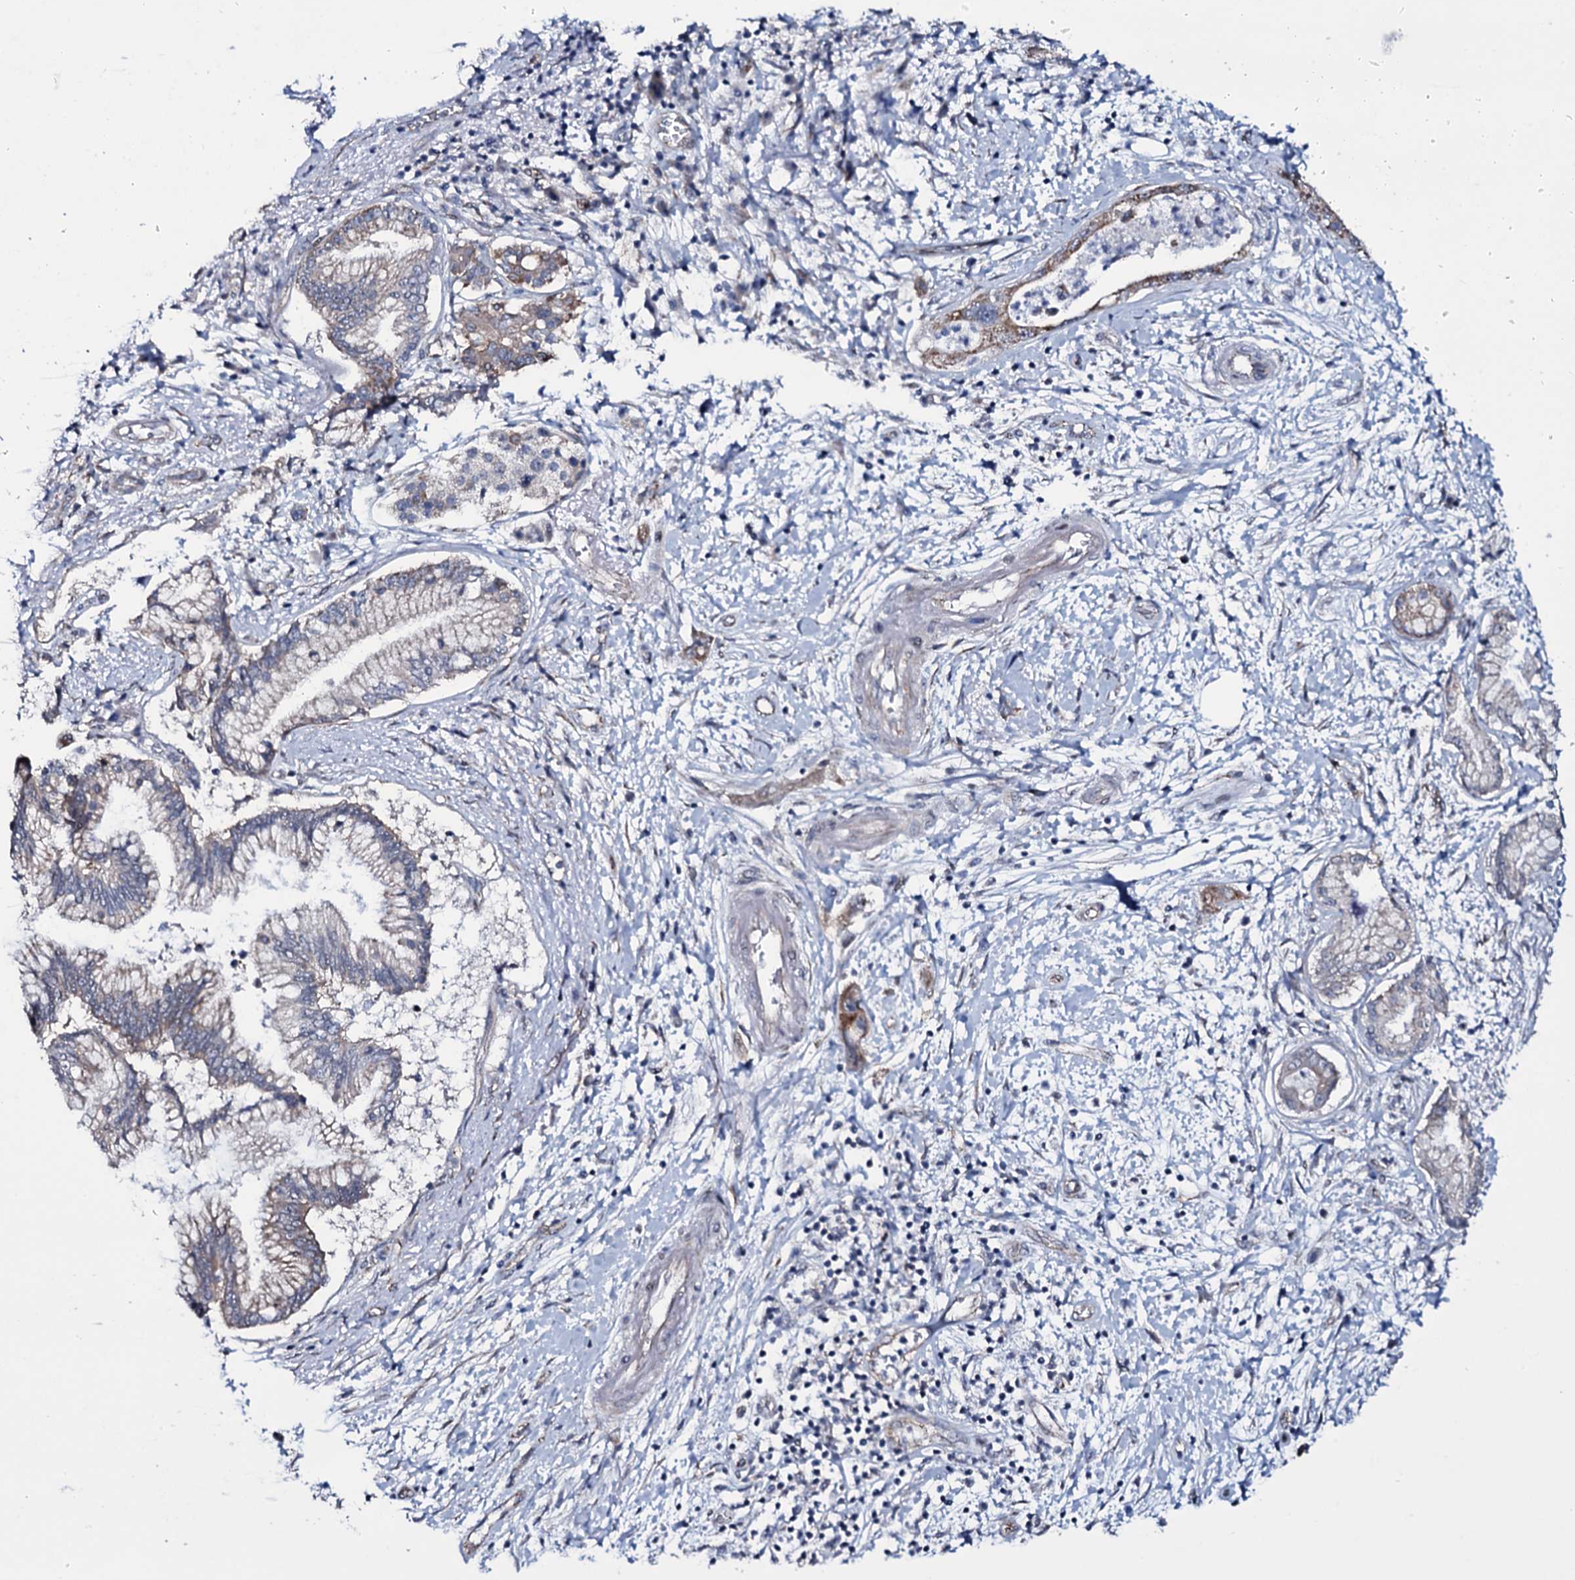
{"staining": {"intensity": "weak", "quantity": "<25%", "location": "cytoplasmic/membranous"}, "tissue": "pancreatic cancer", "cell_type": "Tumor cells", "image_type": "cancer", "snomed": [{"axis": "morphology", "description": "Adenocarcinoma, NOS"}, {"axis": "topography", "description": "Pancreas"}], "caption": "Immunohistochemistry histopathology image of neoplastic tissue: human pancreatic cancer stained with DAB (3,3'-diaminobenzidine) exhibits no significant protein expression in tumor cells.", "gene": "WIPF3", "patient": {"sex": "female", "age": 73}}